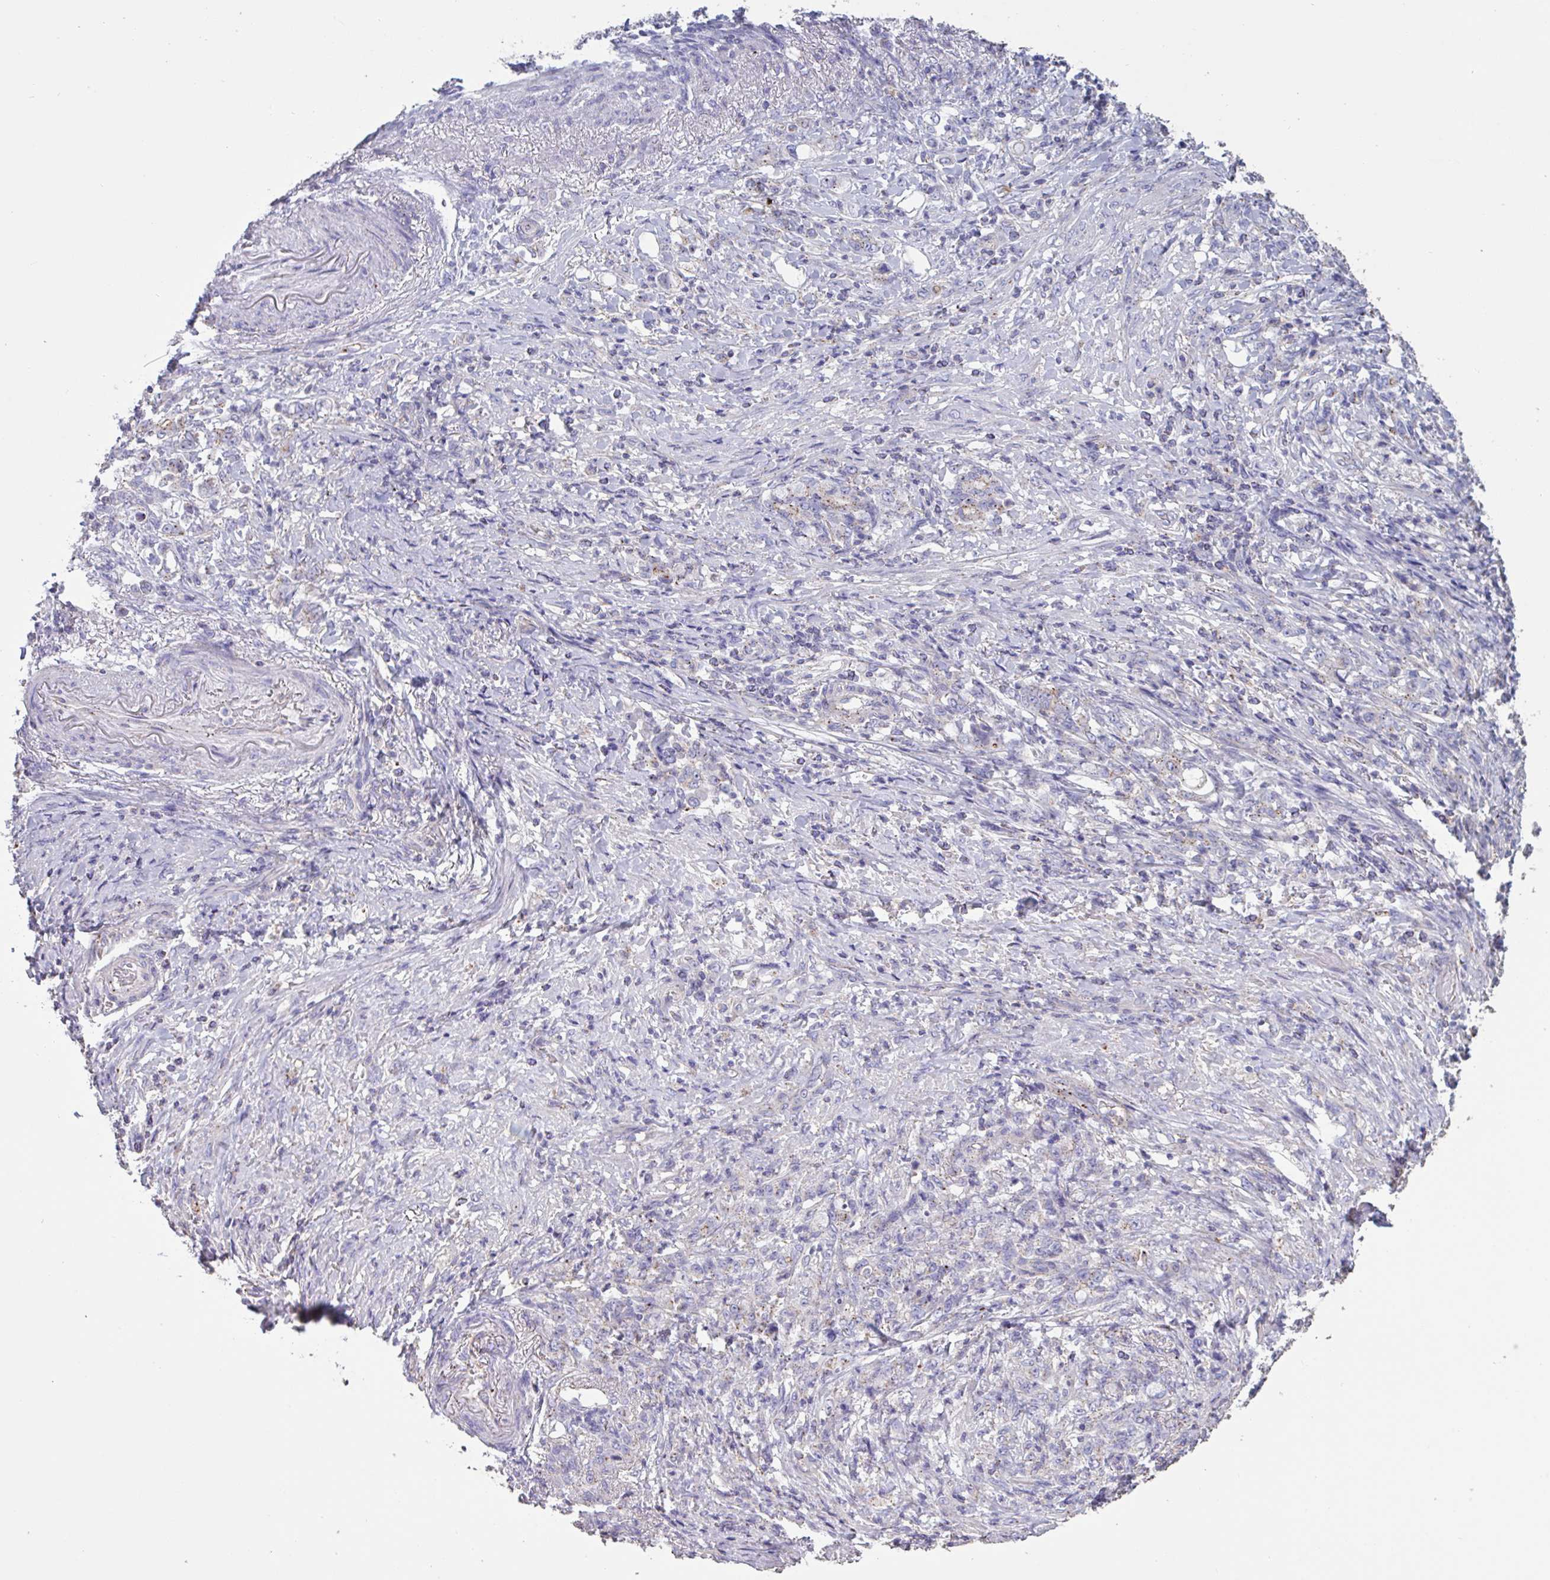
{"staining": {"intensity": "weak", "quantity": "<25%", "location": "cytoplasmic/membranous"}, "tissue": "stomach cancer", "cell_type": "Tumor cells", "image_type": "cancer", "snomed": [{"axis": "morphology", "description": "Adenocarcinoma, NOS"}, {"axis": "topography", "description": "Stomach"}], "caption": "Immunohistochemical staining of human stomach cancer displays no significant staining in tumor cells.", "gene": "CHMP5", "patient": {"sex": "female", "age": 79}}